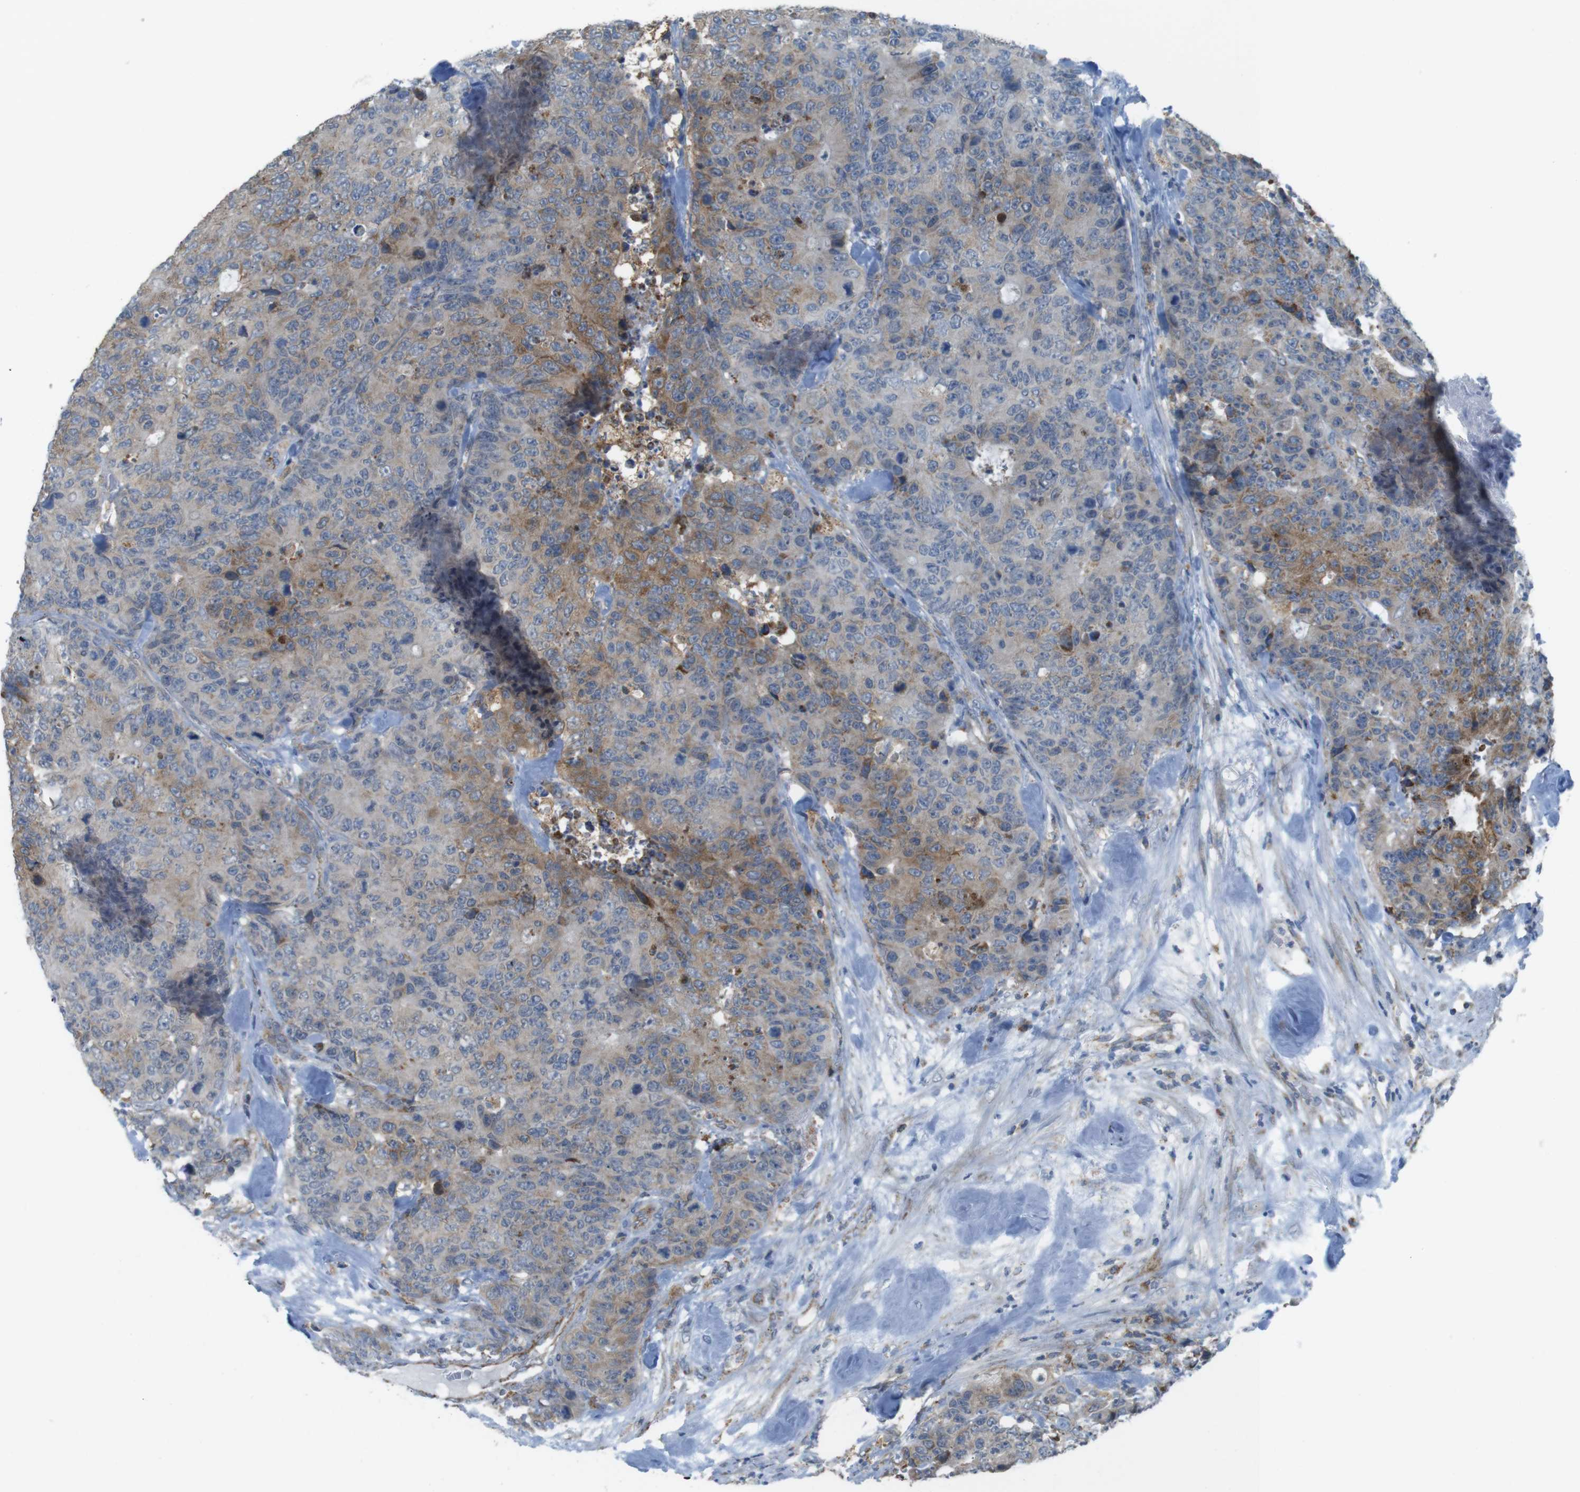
{"staining": {"intensity": "moderate", "quantity": "25%-75%", "location": "cytoplasmic/membranous"}, "tissue": "colorectal cancer", "cell_type": "Tumor cells", "image_type": "cancer", "snomed": [{"axis": "morphology", "description": "Adenocarcinoma, NOS"}, {"axis": "topography", "description": "Colon"}], "caption": "Protein expression analysis of colorectal cancer exhibits moderate cytoplasmic/membranous expression in approximately 25%-75% of tumor cells.", "gene": "GRIK2", "patient": {"sex": "female", "age": 86}}